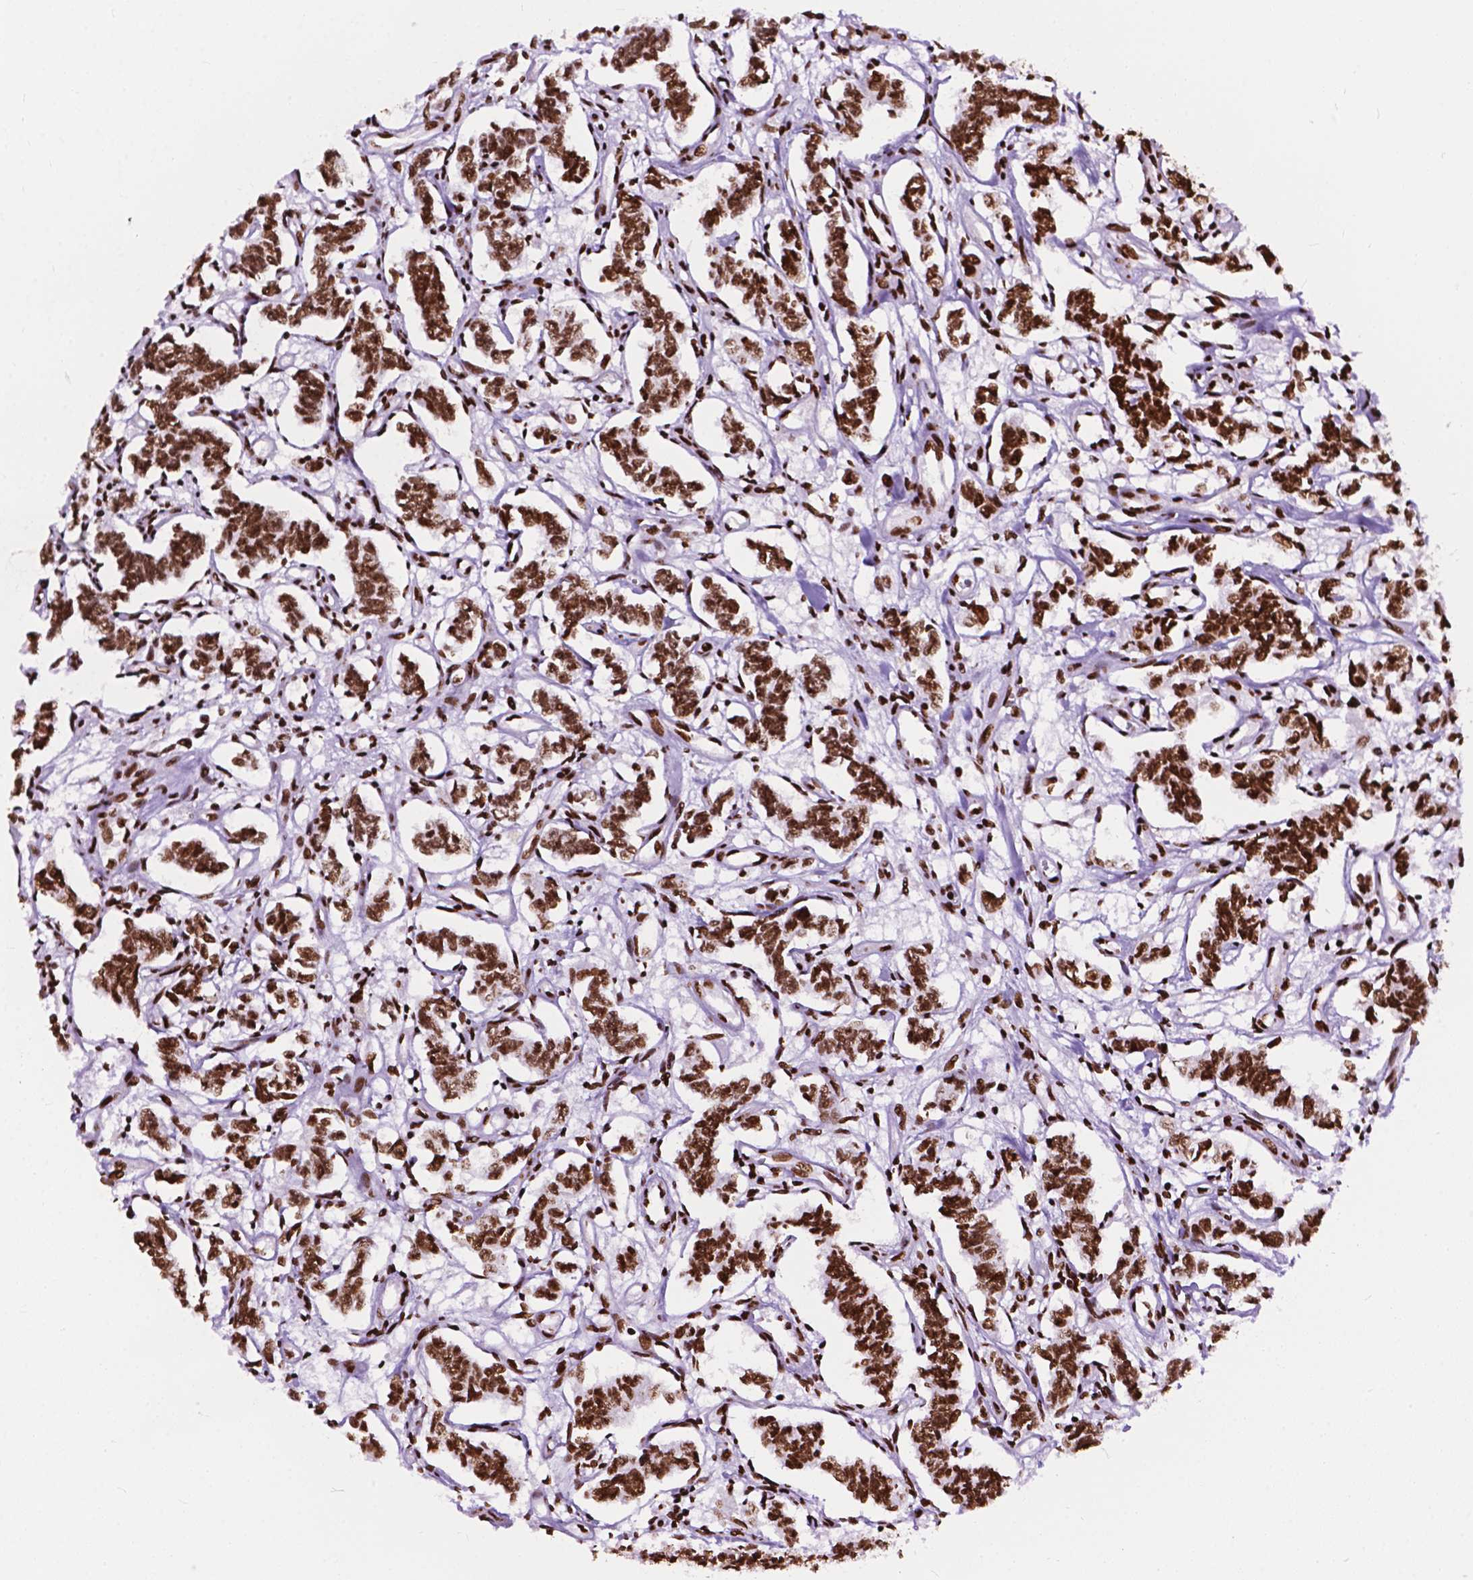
{"staining": {"intensity": "strong", "quantity": ">75%", "location": "nuclear"}, "tissue": "carcinoid", "cell_type": "Tumor cells", "image_type": "cancer", "snomed": [{"axis": "morphology", "description": "Carcinoid, malignant, NOS"}, {"axis": "topography", "description": "Kidney"}], "caption": "High-power microscopy captured an IHC image of carcinoid, revealing strong nuclear staining in approximately >75% of tumor cells.", "gene": "SMIM5", "patient": {"sex": "female", "age": 41}}